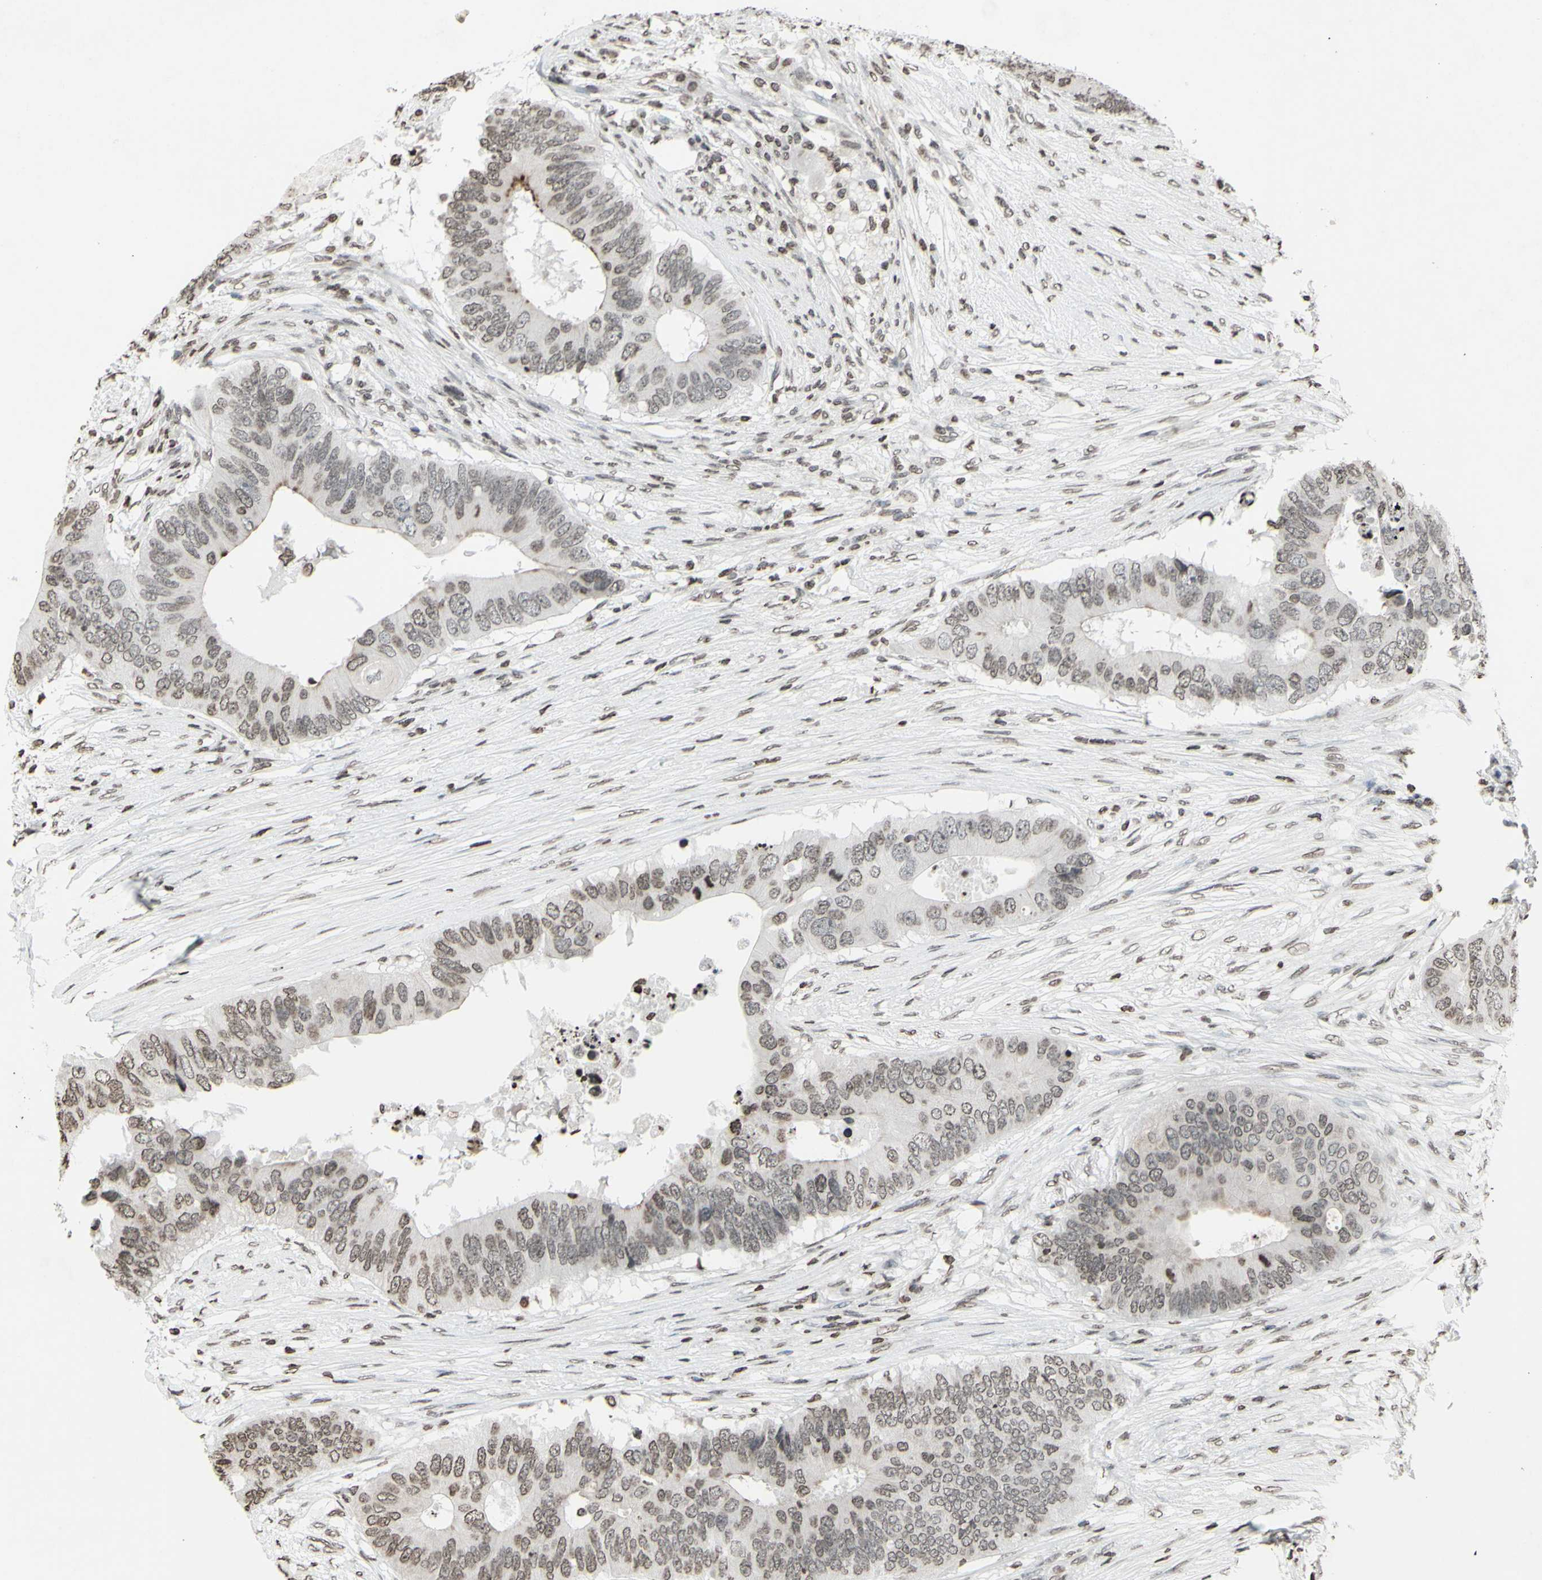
{"staining": {"intensity": "weak", "quantity": "25%-75%", "location": "cytoplasmic/membranous,nuclear"}, "tissue": "colorectal cancer", "cell_type": "Tumor cells", "image_type": "cancer", "snomed": [{"axis": "morphology", "description": "Adenocarcinoma, NOS"}, {"axis": "topography", "description": "Colon"}], "caption": "IHC (DAB (3,3'-diaminobenzidine)) staining of colorectal cancer demonstrates weak cytoplasmic/membranous and nuclear protein staining in about 25%-75% of tumor cells.", "gene": "CD79B", "patient": {"sex": "male", "age": 71}}